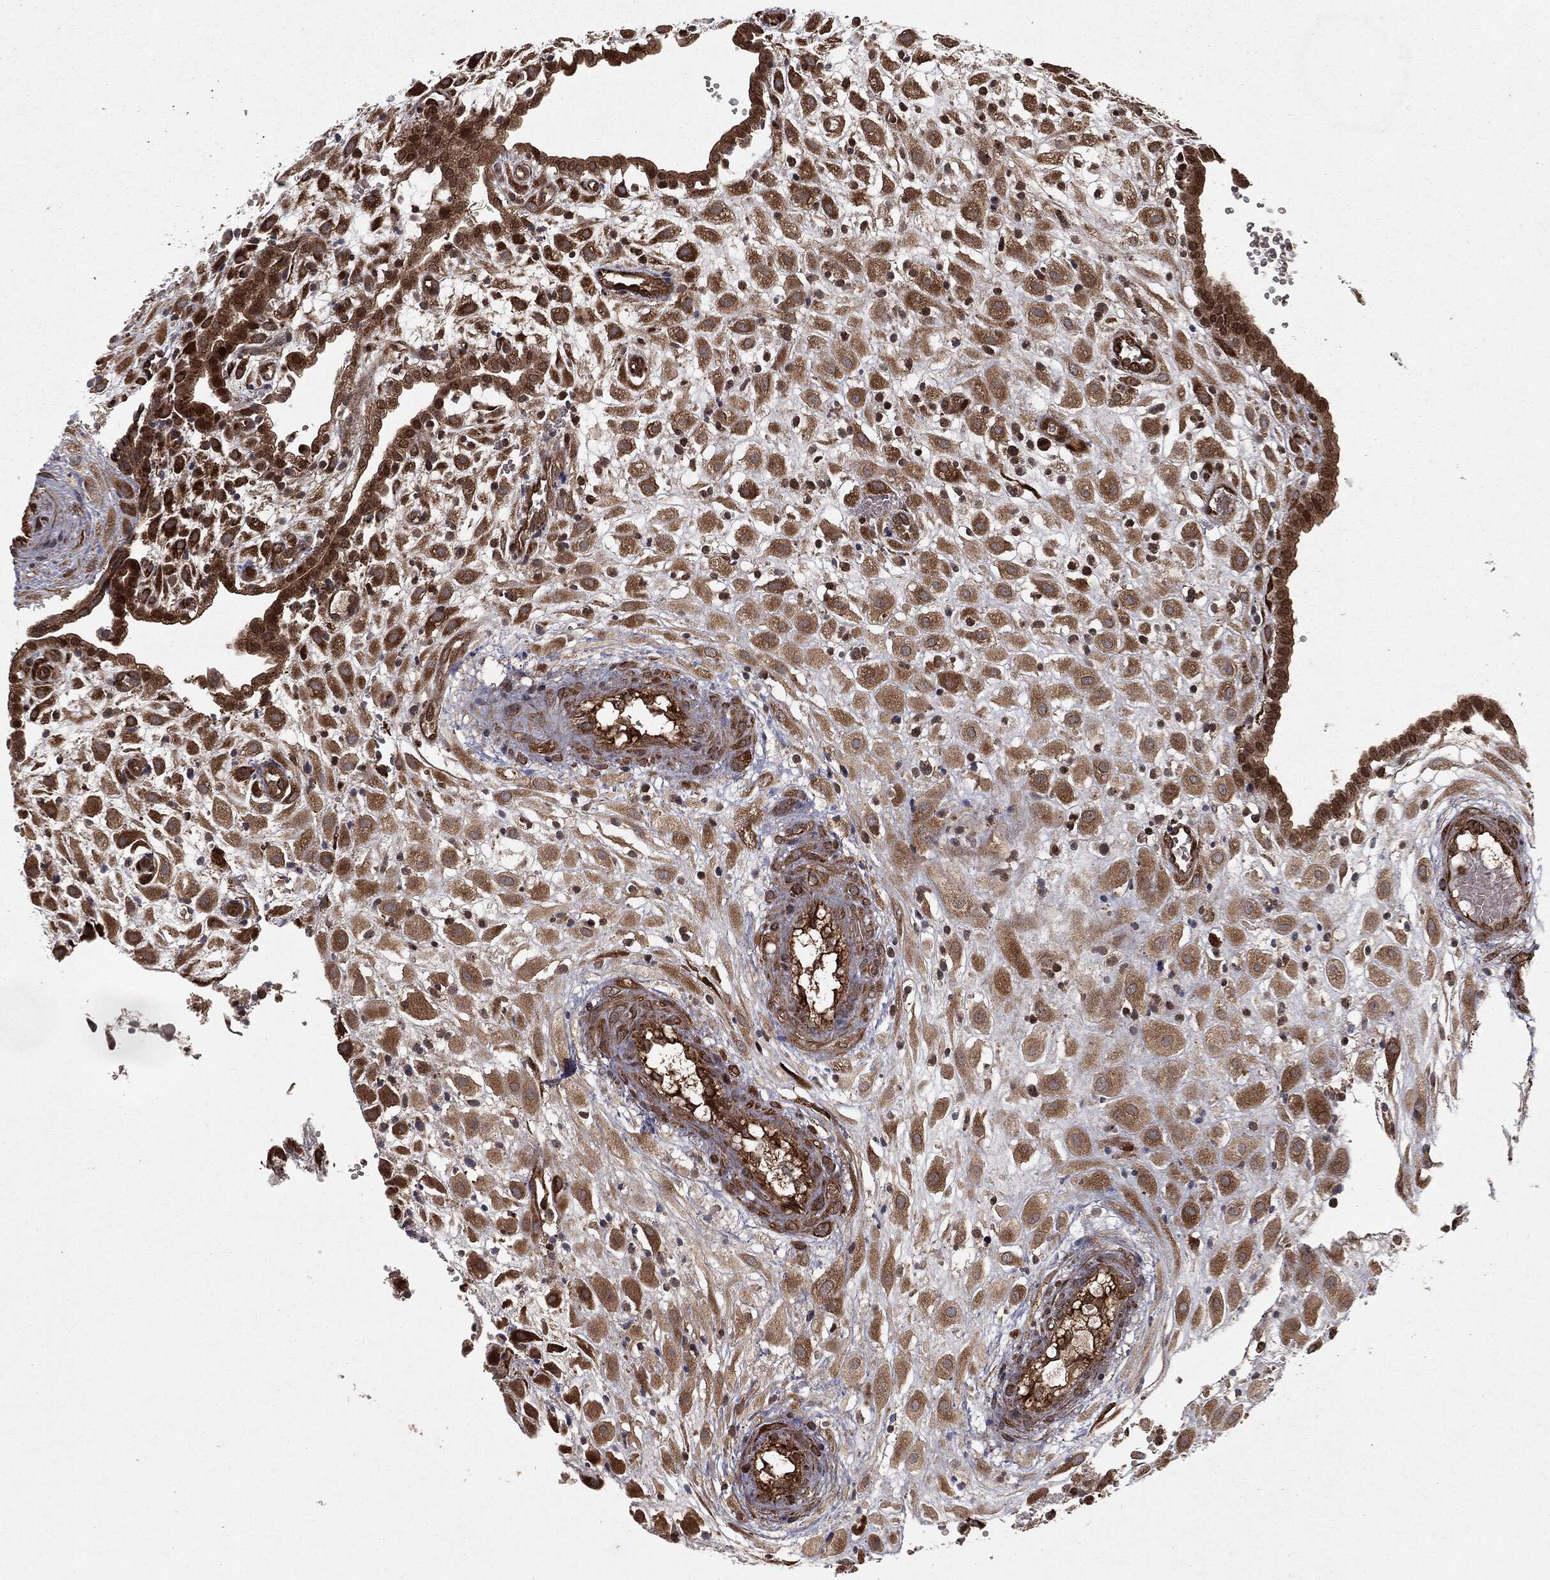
{"staining": {"intensity": "strong", "quantity": ">75%", "location": "cytoplasmic/membranous,nuclear"}, "tissue": "placenta", "cell_type": "Decidual cells", "image_type": "normal", "snomed": [{"axis": "morphology", "description": "Normal tissue, NOS"}, {"axis": "topography", "description": "Placenta"}], "caption": "Immunohistochemistry (IHC) image of benign human placenta stained for a protein (brown), which exhibits high levels of strong cytoplasmic/membranous,nuclear positivity in approximately >75% of decidual cells.", "gene": "RANBP9", "patient": {"sex": "female", "age": 24}}